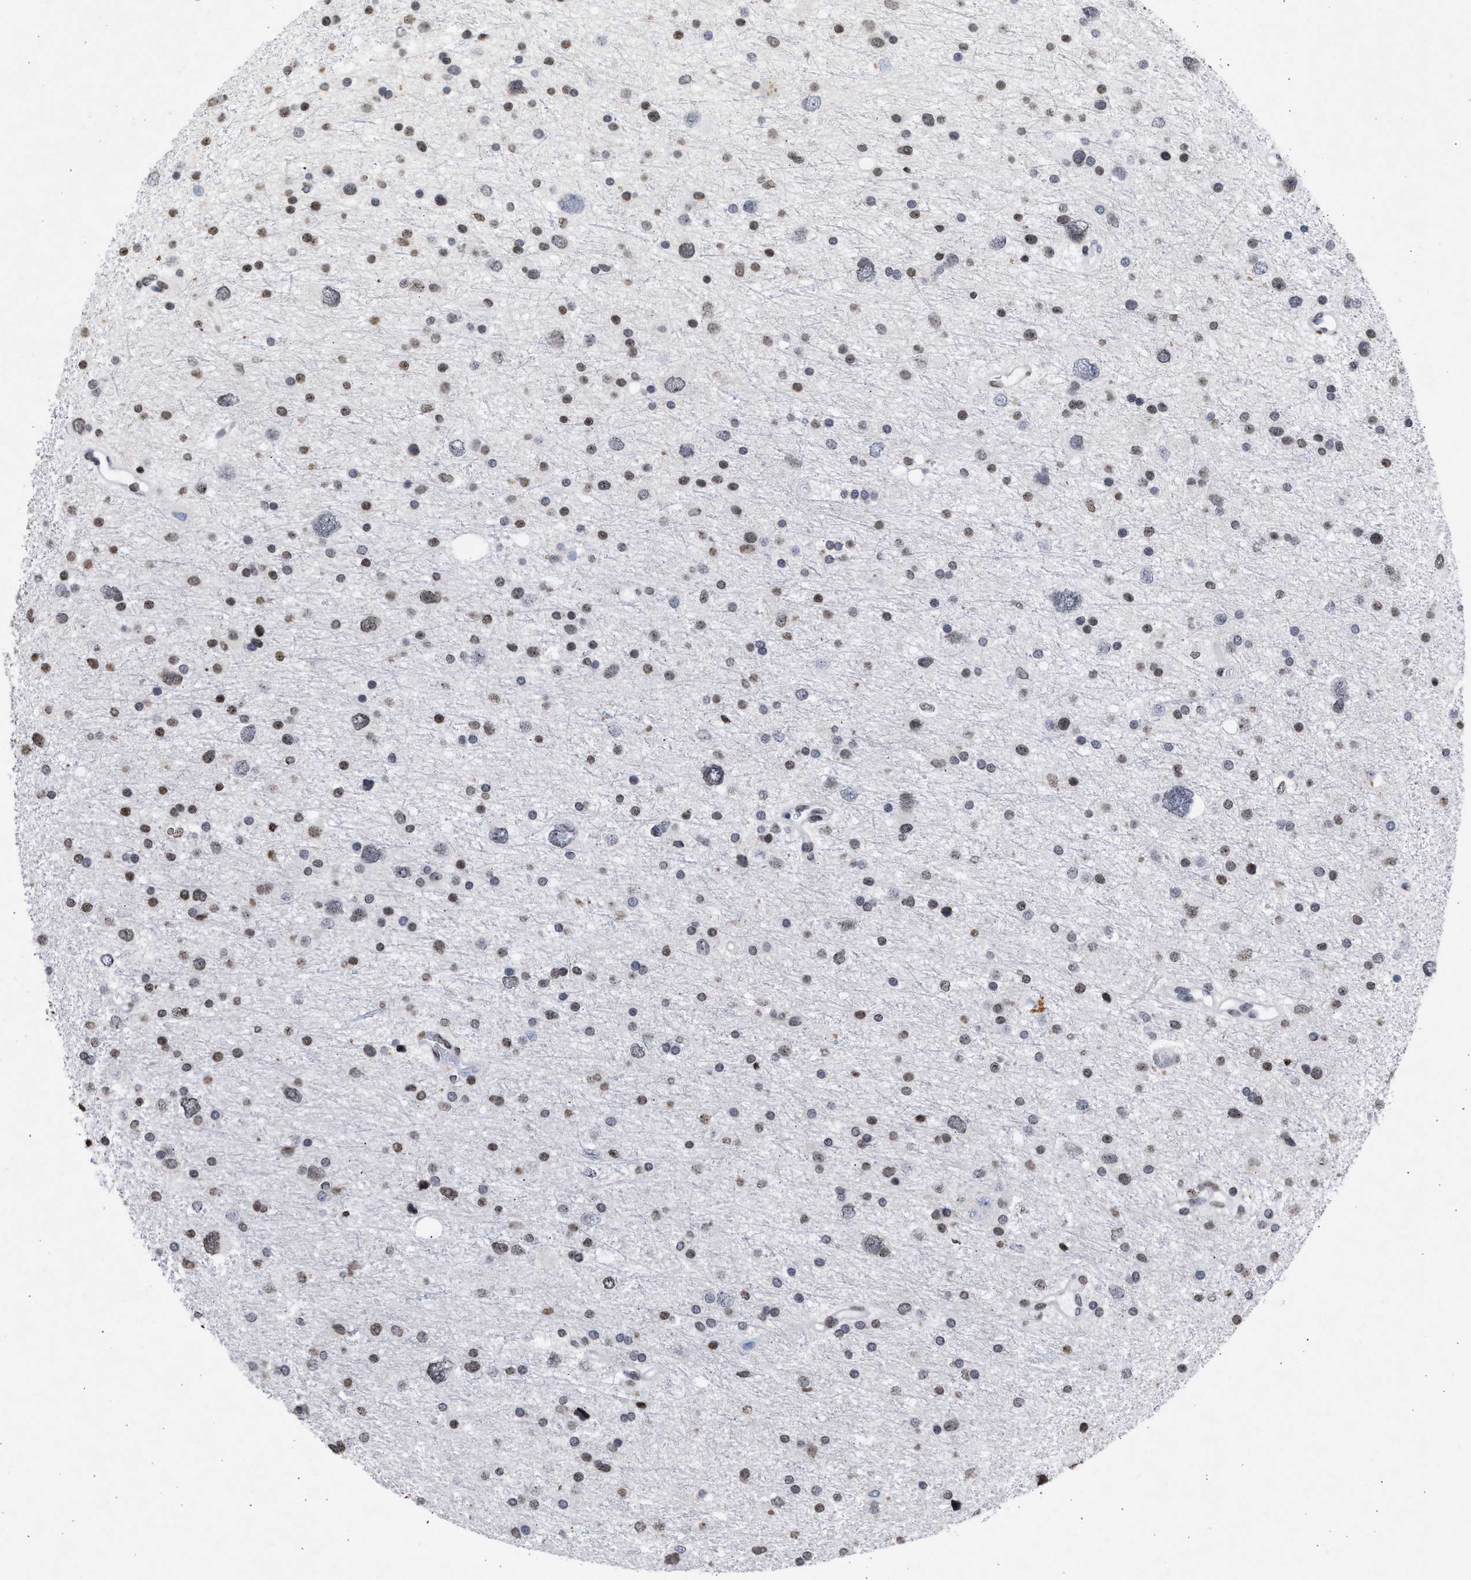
{"staining": {"intensity": "moderate", "quantity": "25%-75%", "location": "nuclear"}, "tissue": "glioma", "cell_type": "Tumor cells", "image_type": "cancer", "snomed": [{"axis": "morphology", "description": "Glioma, malignant, Low grade"}, {"axis": "topography", "description": "Brain"}], "caption": "Brown immunohistochemical staining in low-grade glioma (malignant) displays moderate nuclear expression in about 25%-75% of tumor cells.", "gene": "NUP35", "patient": {"sex": "female", "age": 37}}